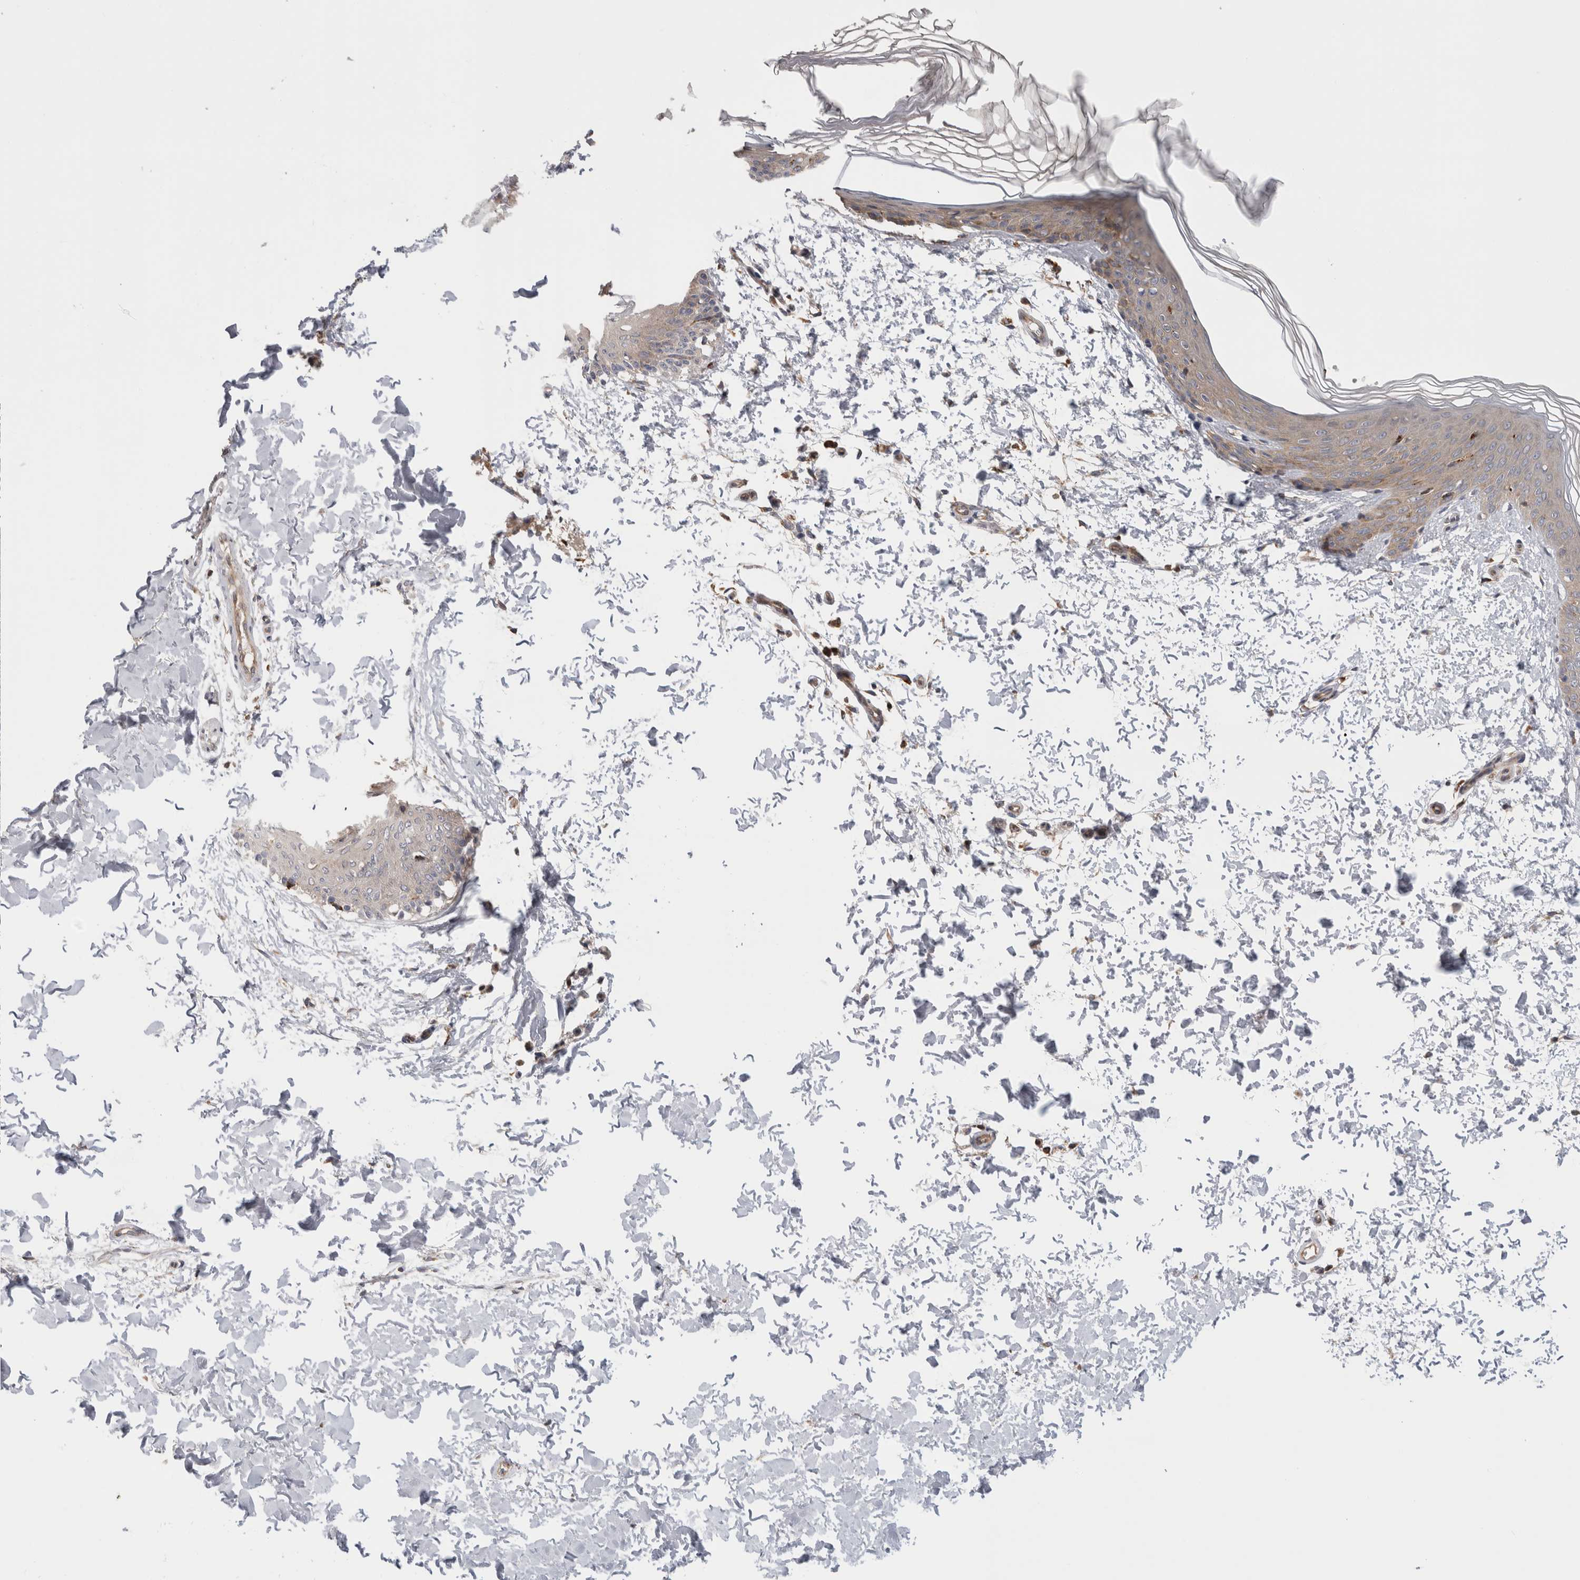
{"staining": {"intensity": "negative", "quantity": "none", "location": "none"}, "tissue": "skin", "cell_type": "Fibroblasts", "image_type": "normal", "snomed": [{"axis": "morphology", "description": "Normal tissue, NOS"}, {"axis": "morphology", "description": "Neoplasm, benign, NOS"}, {"axis": "topography", "description": "Skin"}, {"axis": "topography", "description": "Soft tissue"}], "caption": "Immunohistochemistry (IHC) micrograph of unremarkable skin stained for a protein (brown), which displays no expression in fibroblasts.", "gene": "GRIK2", "patient": {"sex": "male", "age": 26}}